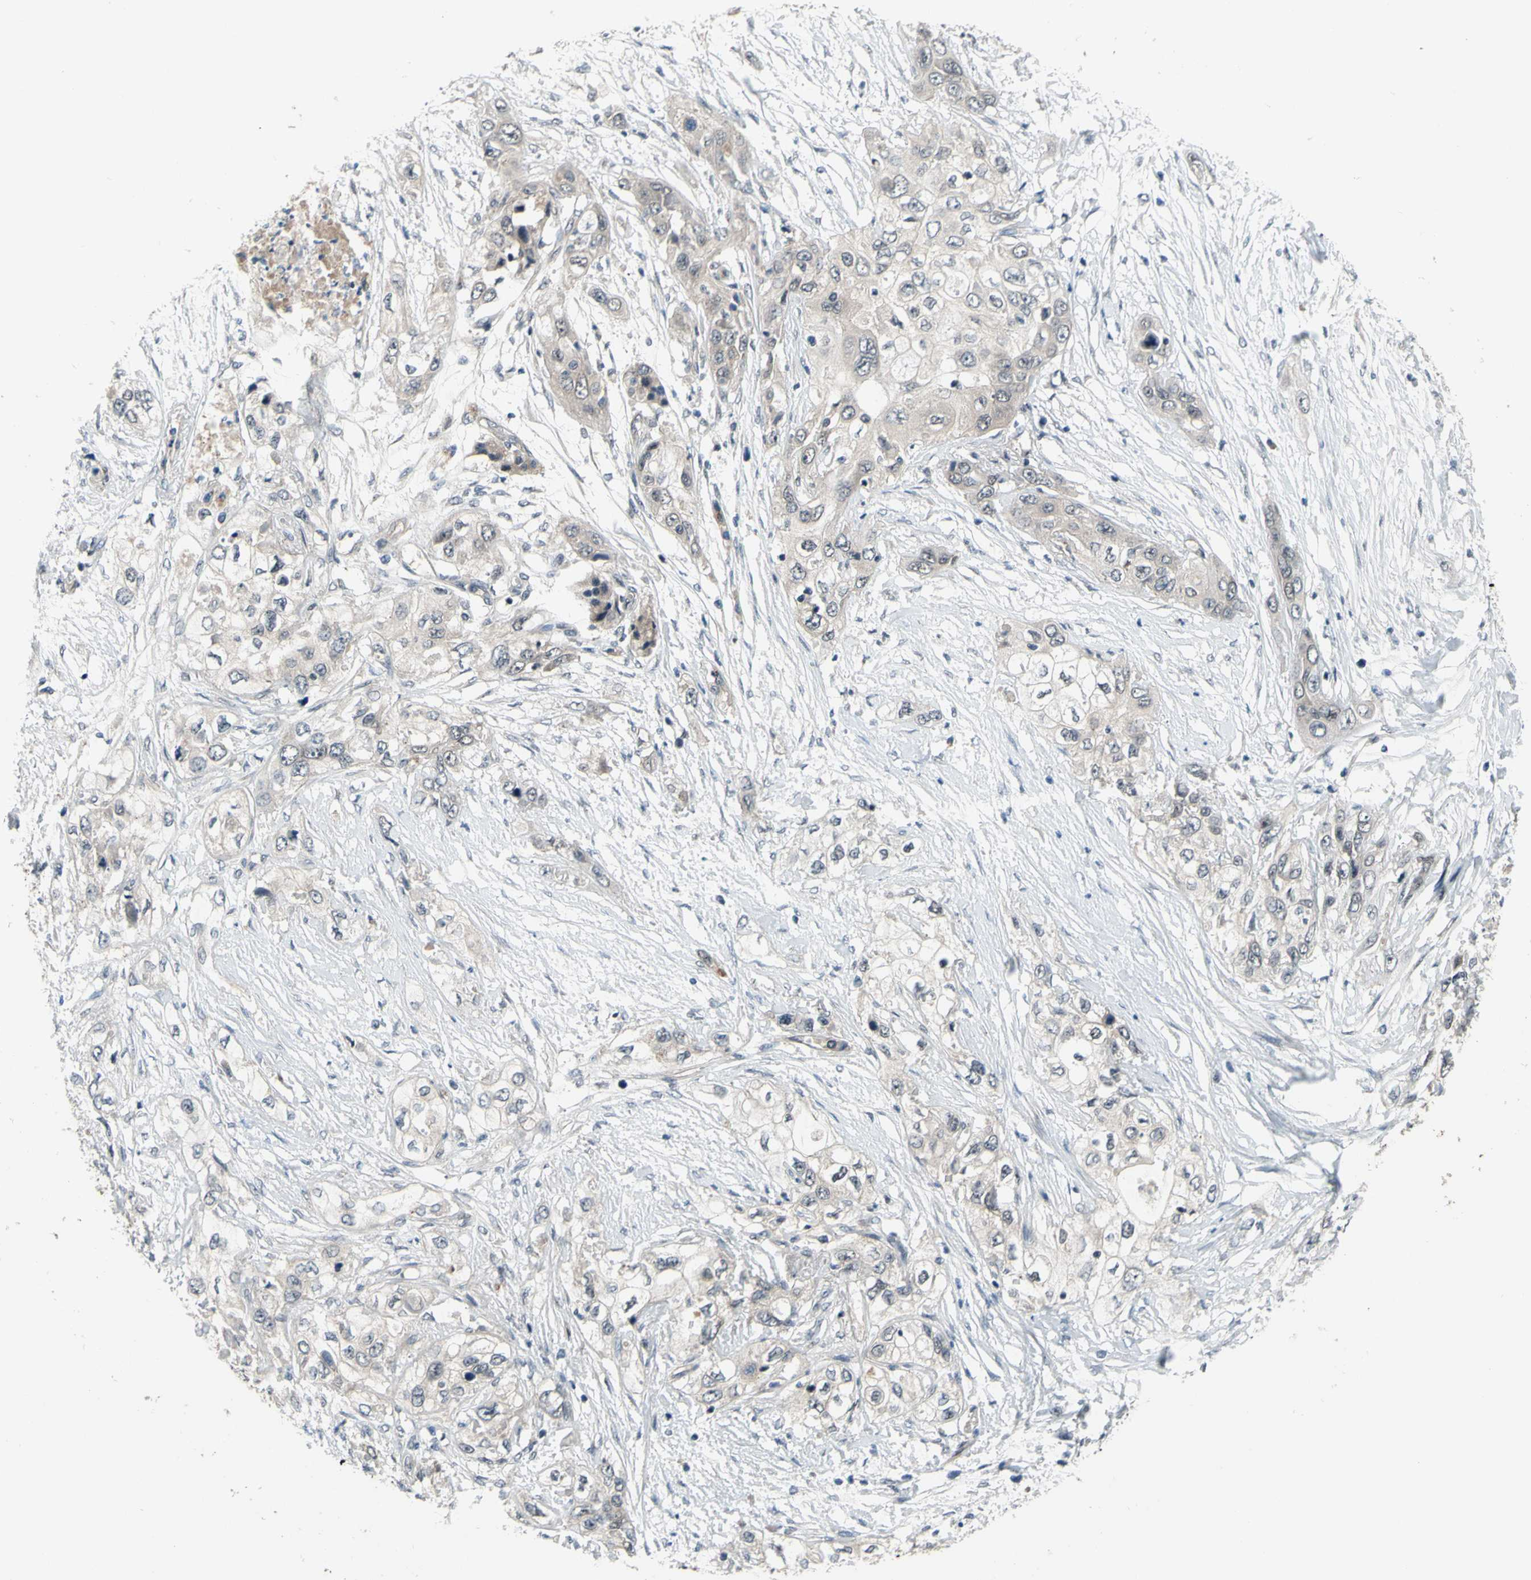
{"staining": {"intensity": "weak", "quantity": ">75%", "location": "cytoplasmic/membranous"}, "tissue": "pancreatic cancer", "cell_type": "Tumor cells", "image_type": "cancer", "snomed": [{"axis": "morphology", "description": "Adenocarcinoma, NOS"}, {"axis": "topography", "description": "Pancreas"}], "caption": "Human pancreatic cancer (adenocarcinoma) stained with a brown dye displays weak cytoplasmic/membranous positive expression in about >75% of tumor cells.", "gene": "TRDMT1", "patient": {"sex": "female", "age": 70}}